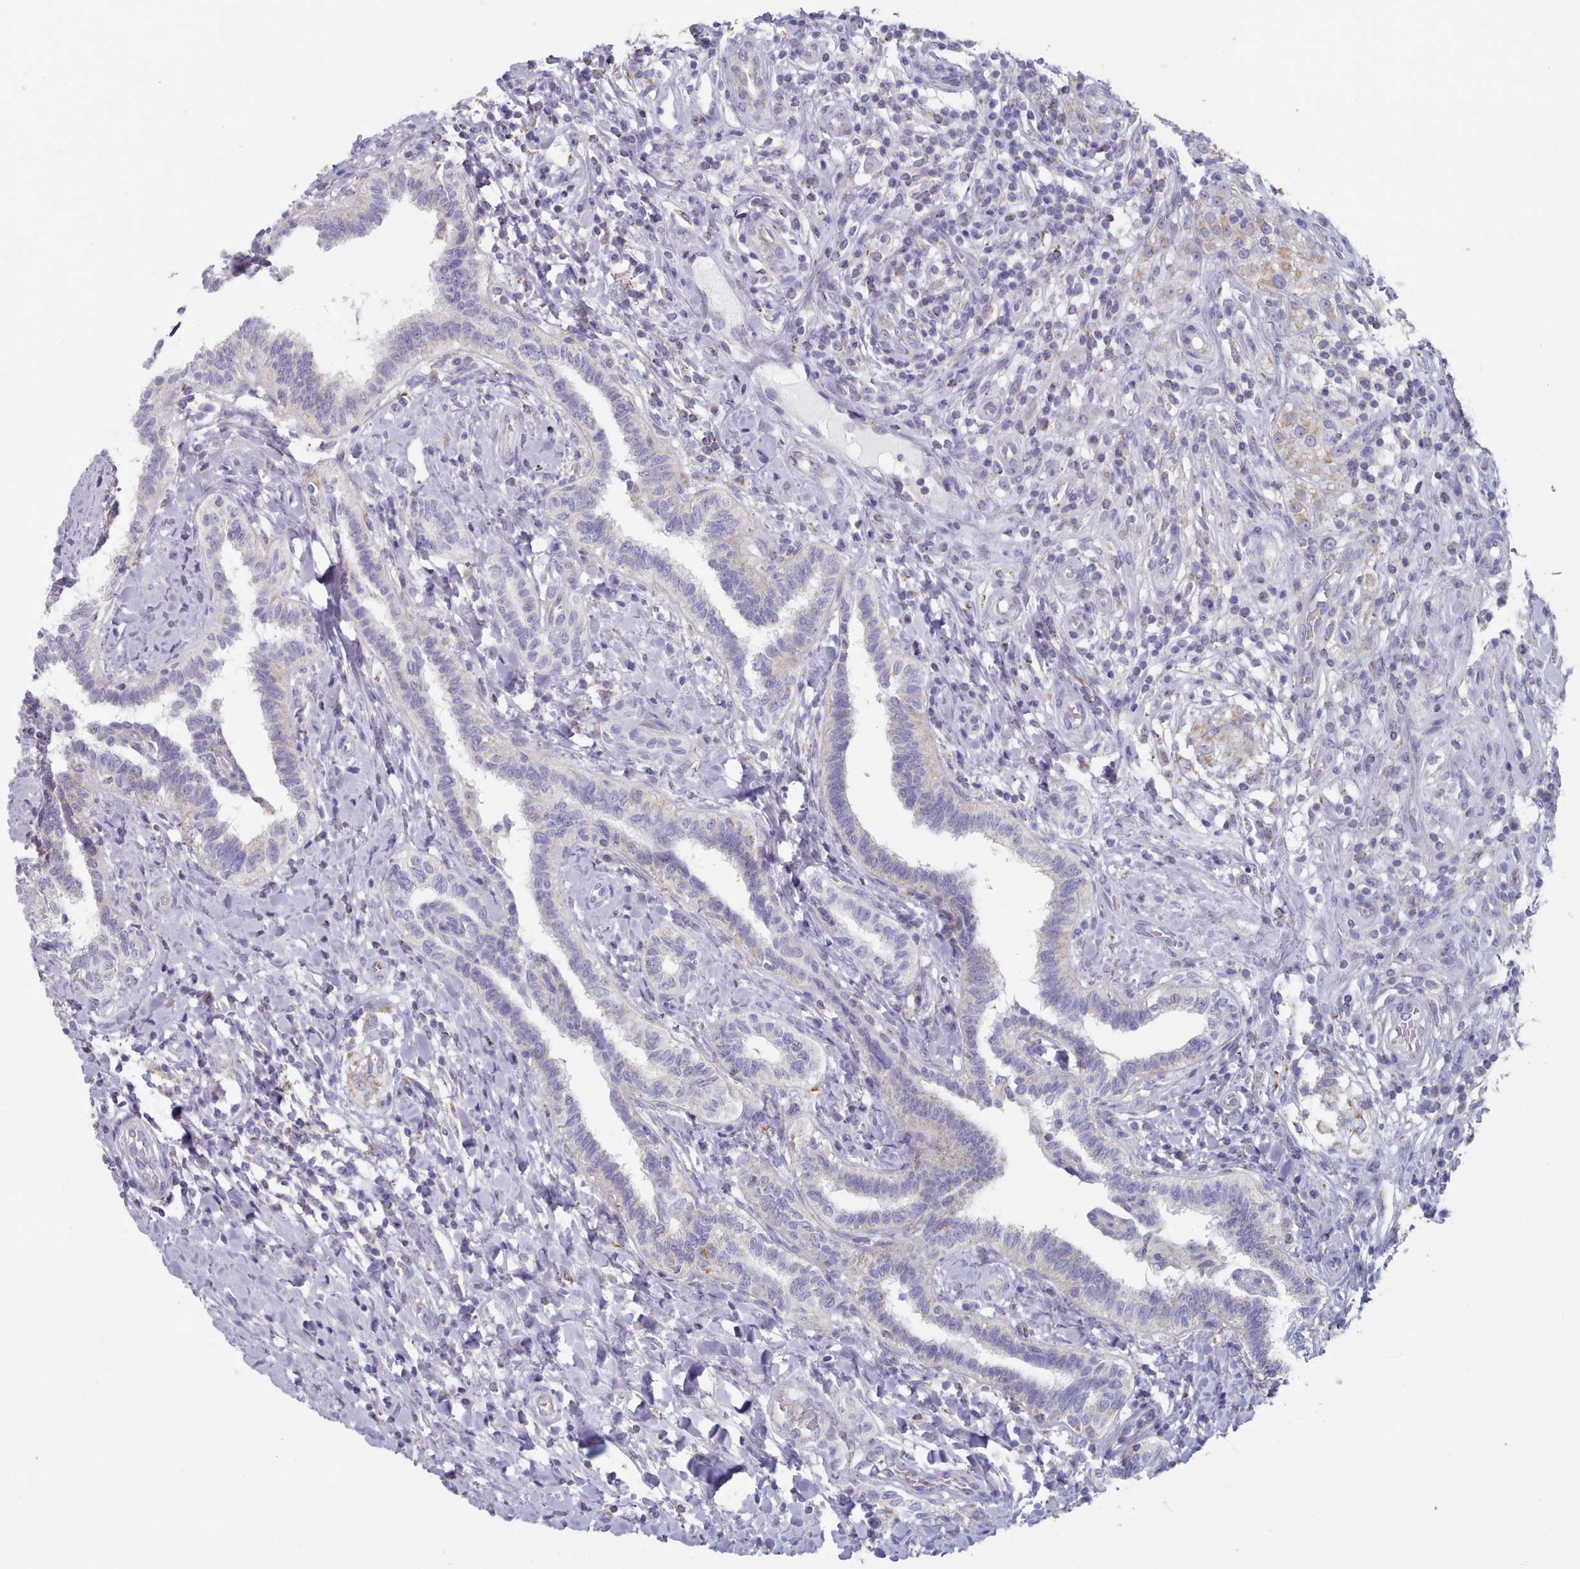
{"staining": {"intensity": "negative", "quantity": "none", "location": "none"}, "tissue": "testis cancer", "cell_type": "Tumor cells", "image_type": "cancer", "snomed": [{"axis": "morphology", "description": "Seminoma, NOS"}, {"axis": "topography", "description": "Testis"}], "caption": "This is an immunohistochemistry image of testis seminoma. There is no staining in tumor cells.", "gene": "HAO1", "patient": {"sex": "male", "age": 49}}